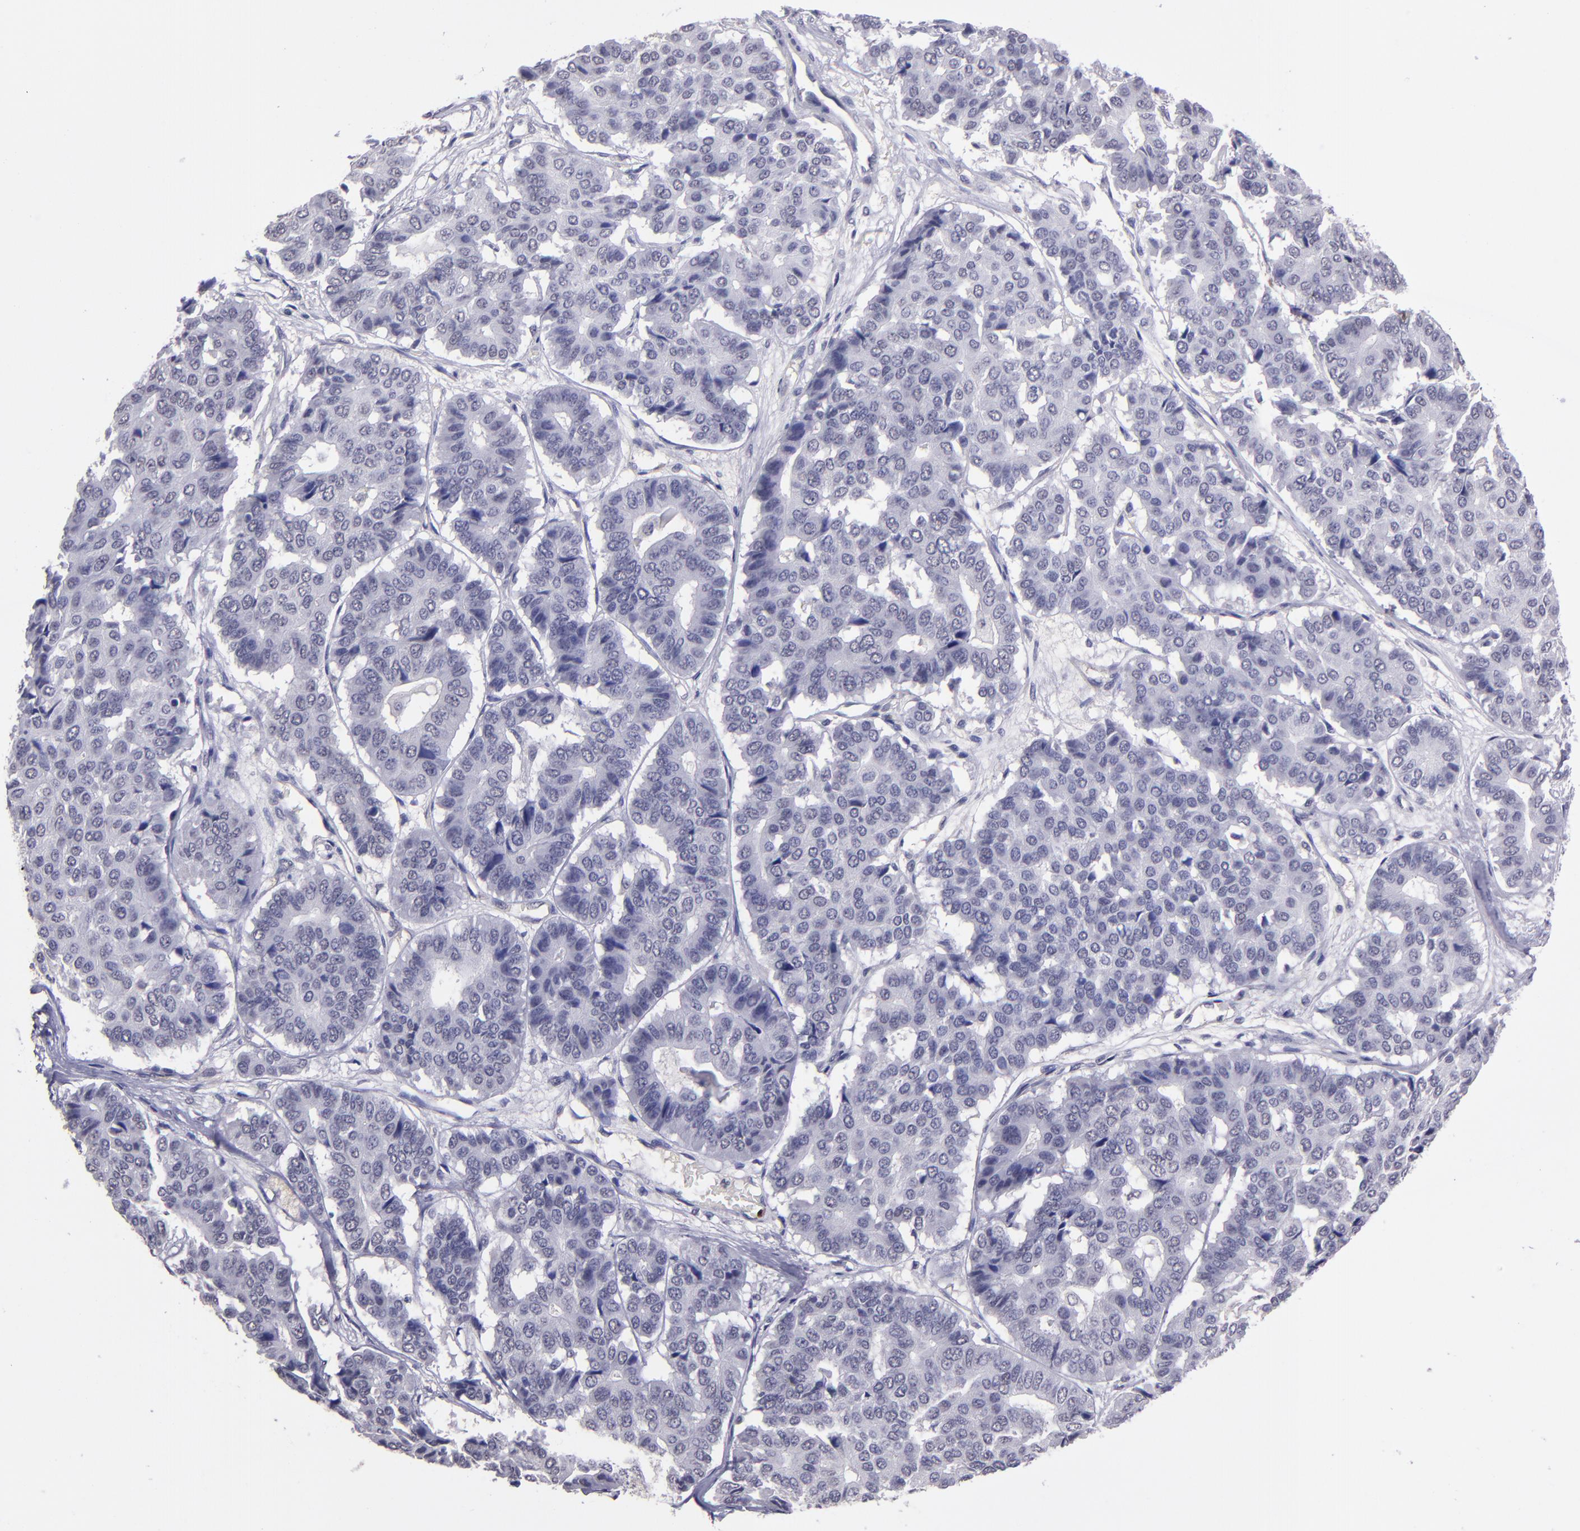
{"staining": {"intensity": "negative", "quantity": "none", "location": "none"}, "tissue": "pancreatic cancer", "cell_type": "Tumor cells", "image_type": "cancer", "snomed": [{"axis": "morphology", "description": "Adenocarcinoma, NOS"}, {"axis": "topography", "description": "Pancreas"}], "caption": "This is an immunohistochemistry photomicrograph of human pancreatic cancer (adenocarcinoma). There is no staining in tumor cells.", "gene": "CEBPE", "patient": {"sex": "male", "age": 50}}